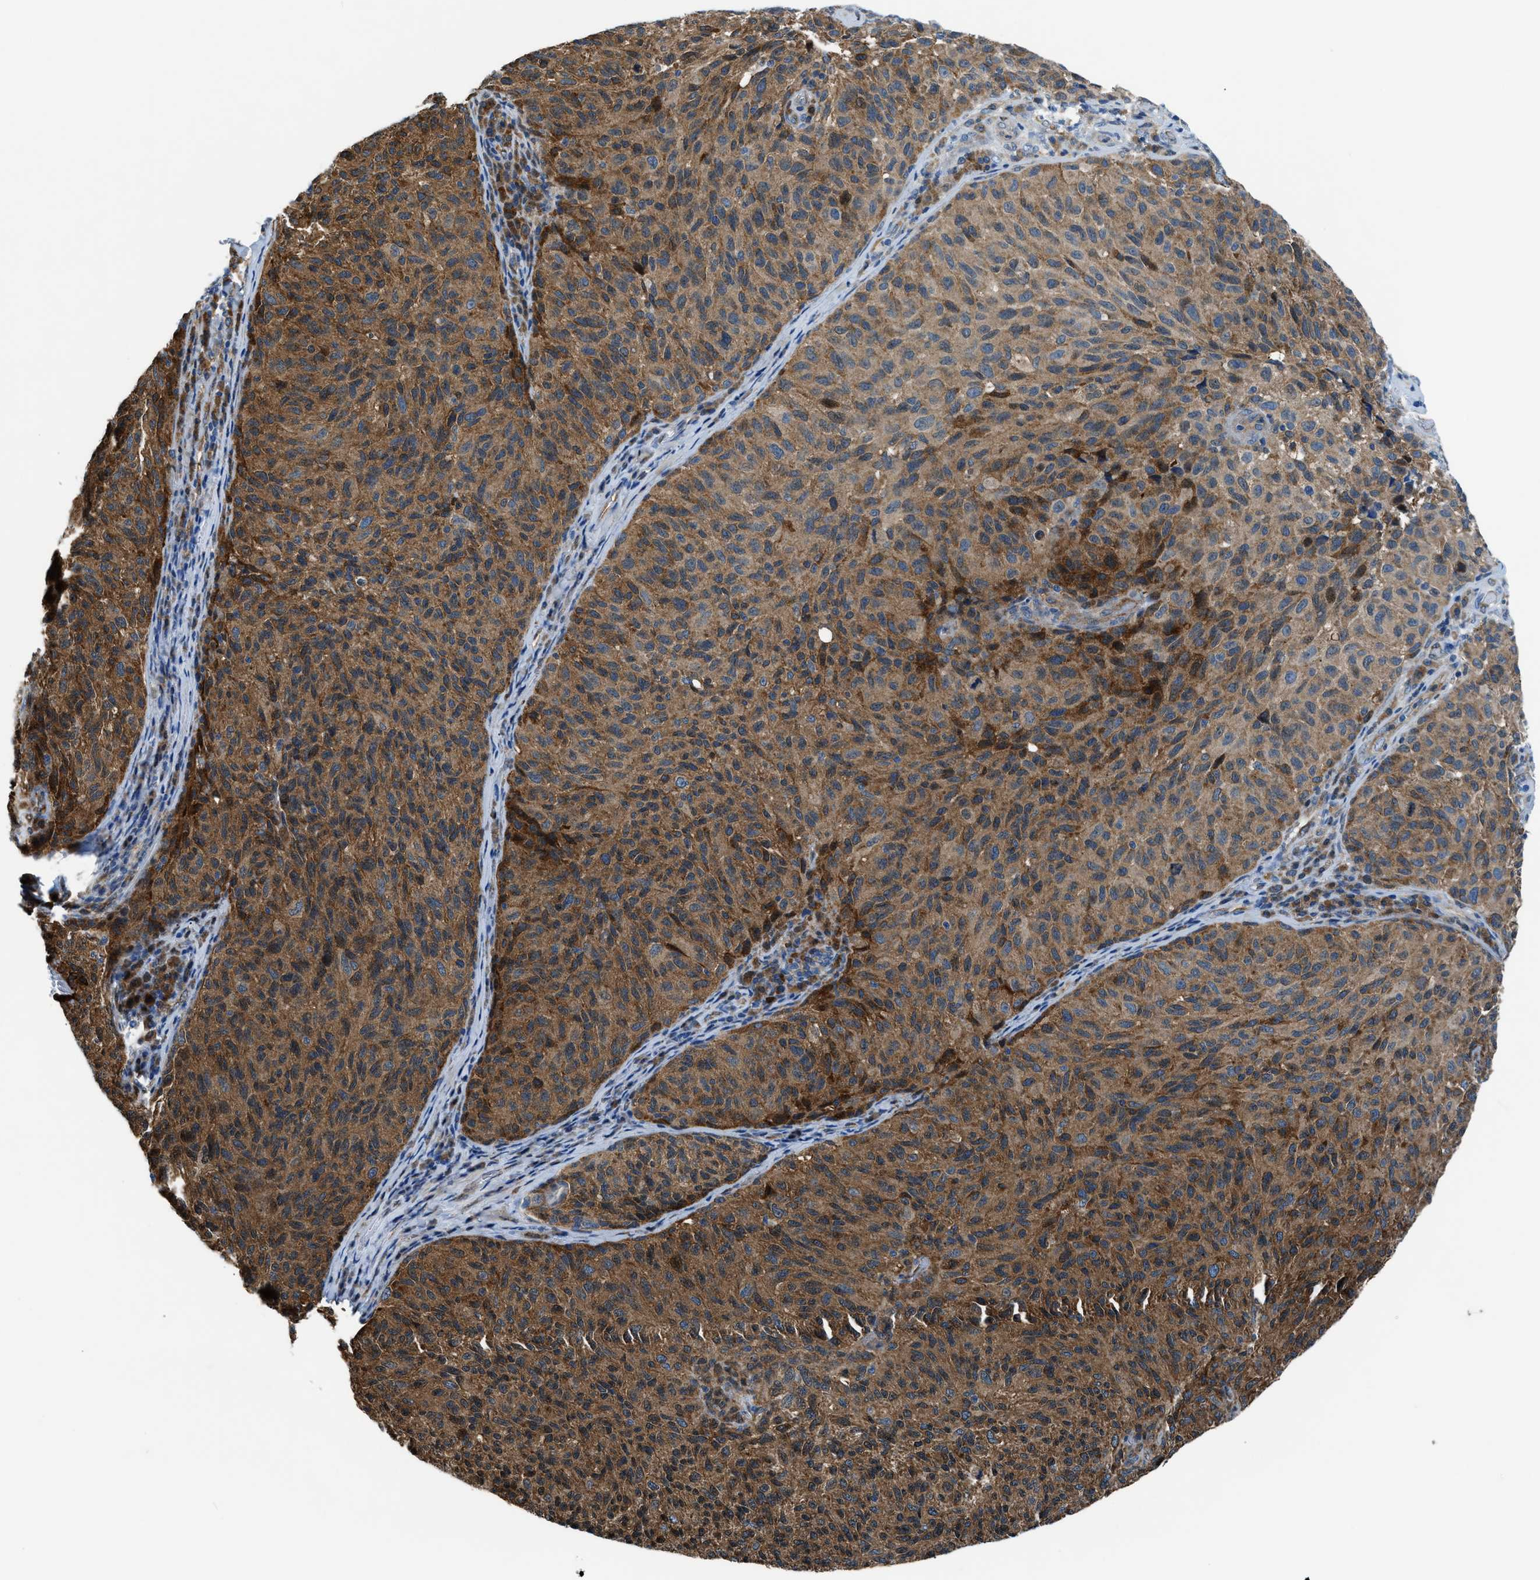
{"staining": {"intensity": "moderate", "quantity": ">75%", "location": "cytoplasmic/membranous"}, "tissue": "melanoma", "cell_type": "Tumor cells", "image_type": "cancer", "snomed": [{"axis": "morphology", "description": "Malignant melanoma, NOS"}, {"axis": "topography", "description": "Skin"}], "caption": "Malignant melanoma stained for a protein exhibits moderate cytoplasmic/membranous positivity in tumor cells. (brown staining indicates protein expression, while blue staining denotes nuclei).", "gene": "YWHAE", "patient": {"sex": "female", "age": 73}}